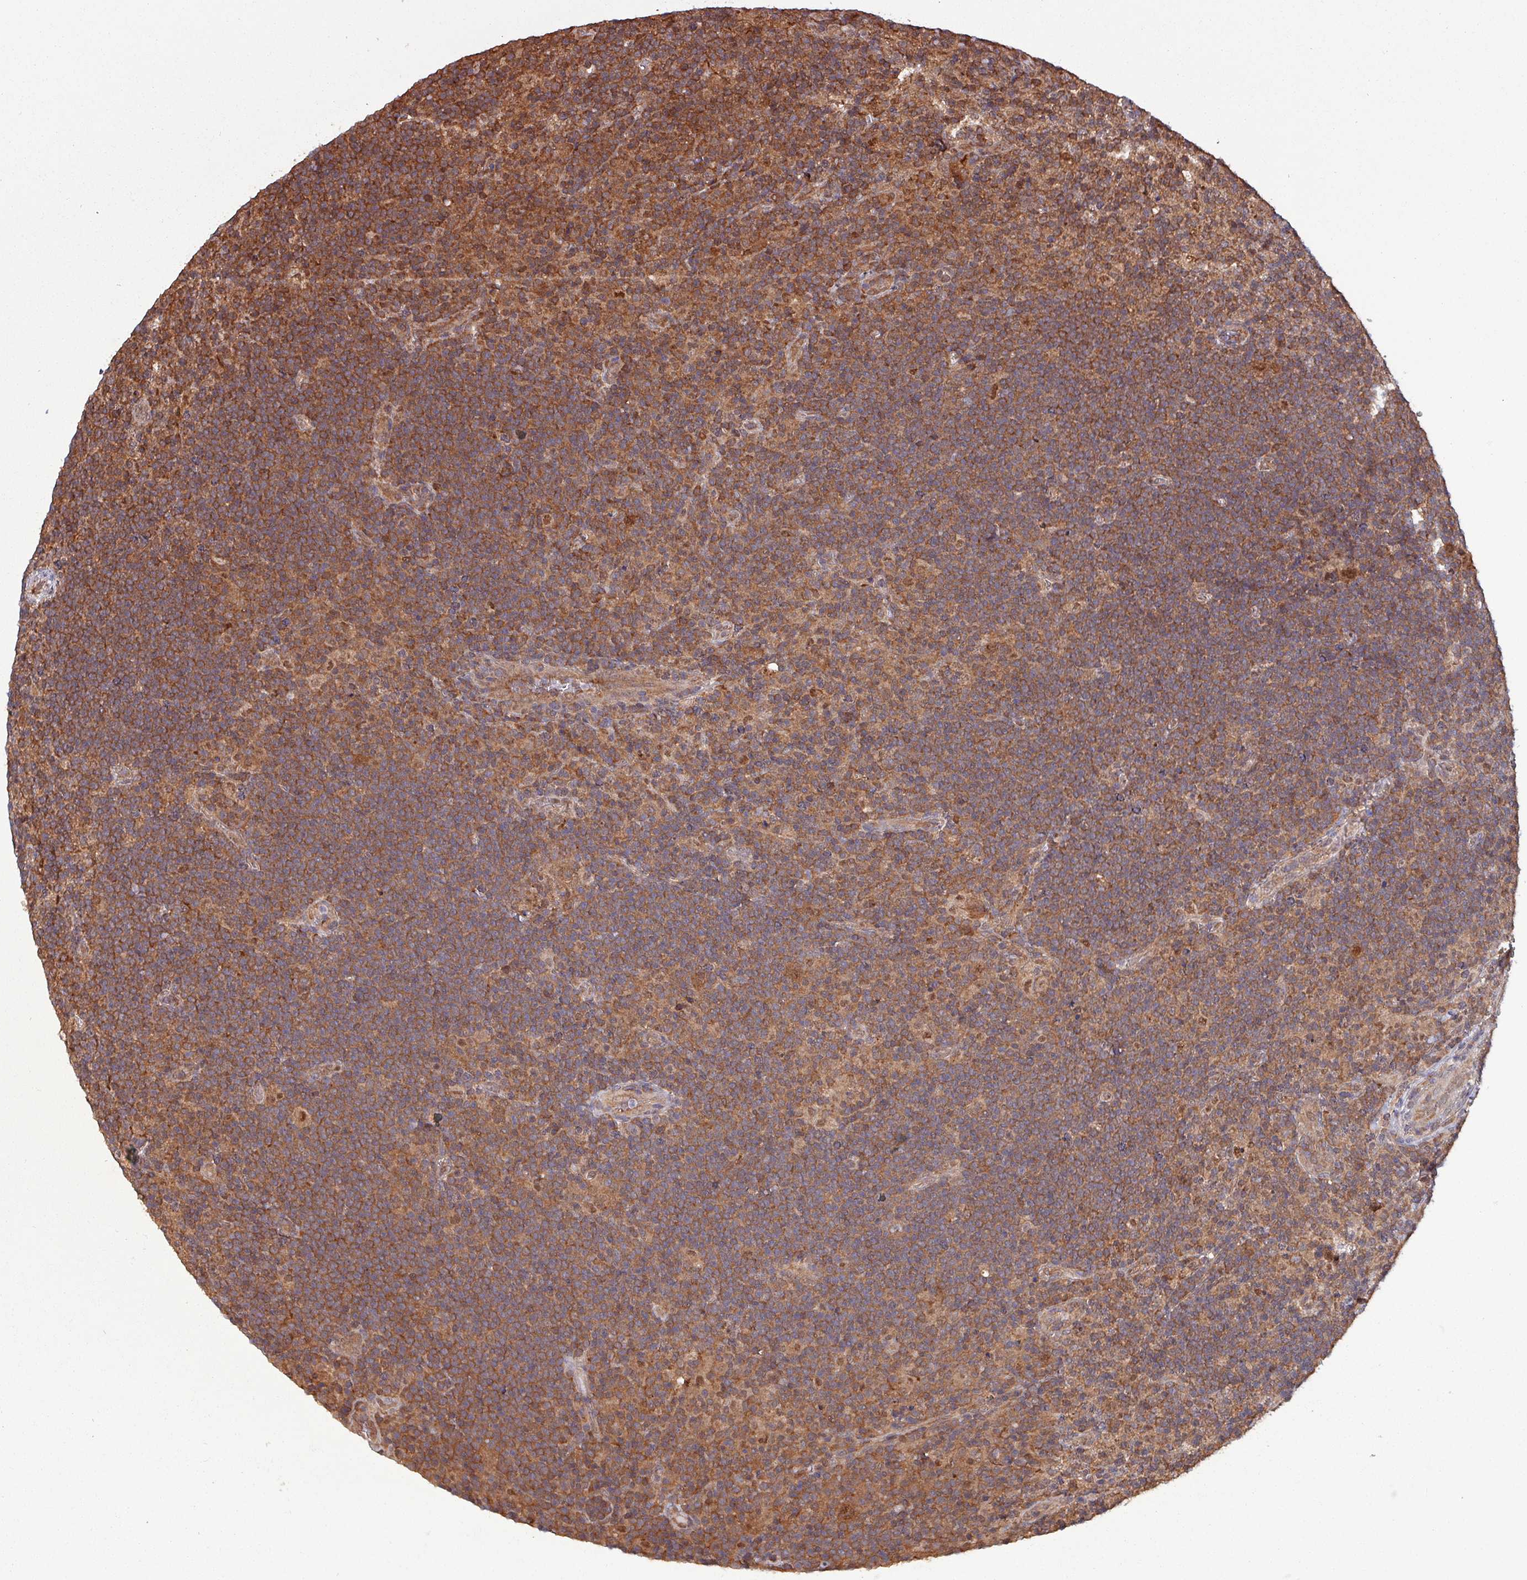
{"staining": {"intensity": "moderate", "quantity": ">75%", "location": "cytoplasmic/membranous"}, "tissue": "lymphoma", "cell_type": "Tumor cells", "image_type": "cancer", "snomed": [{"axis": "morphology", "description": "Hodgkin's disease, NOS"}, {"axis": "topography", "description": "Lymph node"}], "caption": "Immunohistochemistry (DAB (3,3'-diaminobenzidine)) staining of lymphoma displays moderate cytoplasmic/membranous protein positivity in about >75% of tumor cells.", "gene": "PSMB8", "patient": {"sex": "female", "age": 57}}